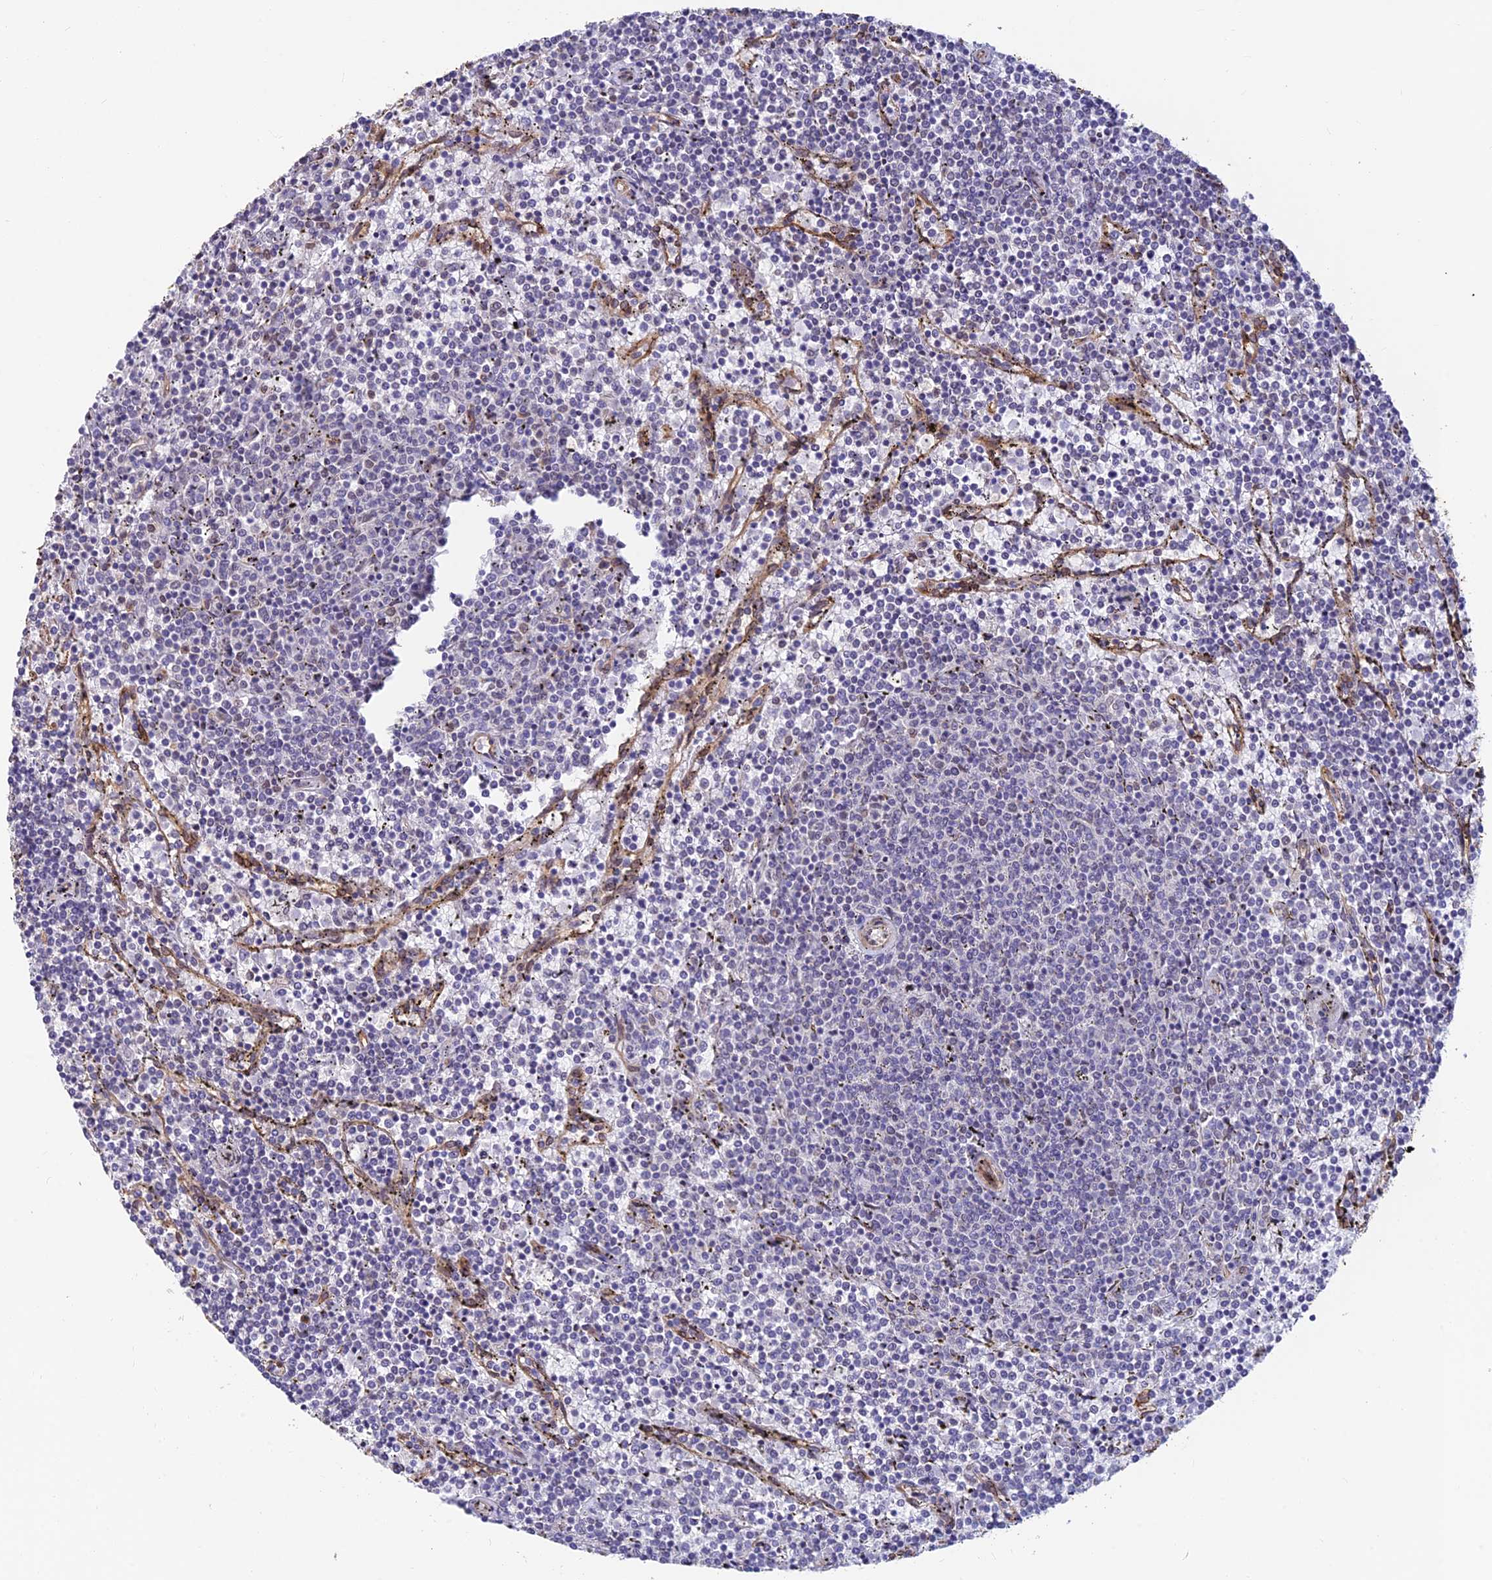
{"staining": {"intensity": "negative", "quantity": "none", "location": "none"}, "tissue": "lymphoma", "cell_type": "Tumor cells", "image_type": "cancer", "snomed": [{"axis": "morphology", "description": "Malignant lymphoma, non-Hodgkin's type, Low grade"}, {"axis": "topography", "description": "Spleen"}], "caption": "DAB (3,3'-diaminobenzidine) immunohistochemical staining of malignant lymphoma, non-Hodgkin's type (low-grade) demonstrates no significant staining in tumor cells. (Stains: DAB immunohistochemistry (IHC) with hematoxylin counter stain, Microscopy: brightfield microscopy at high magnification).", "gene": "ALDH1L2", "patient": {"sex": "female", "age": 50}}